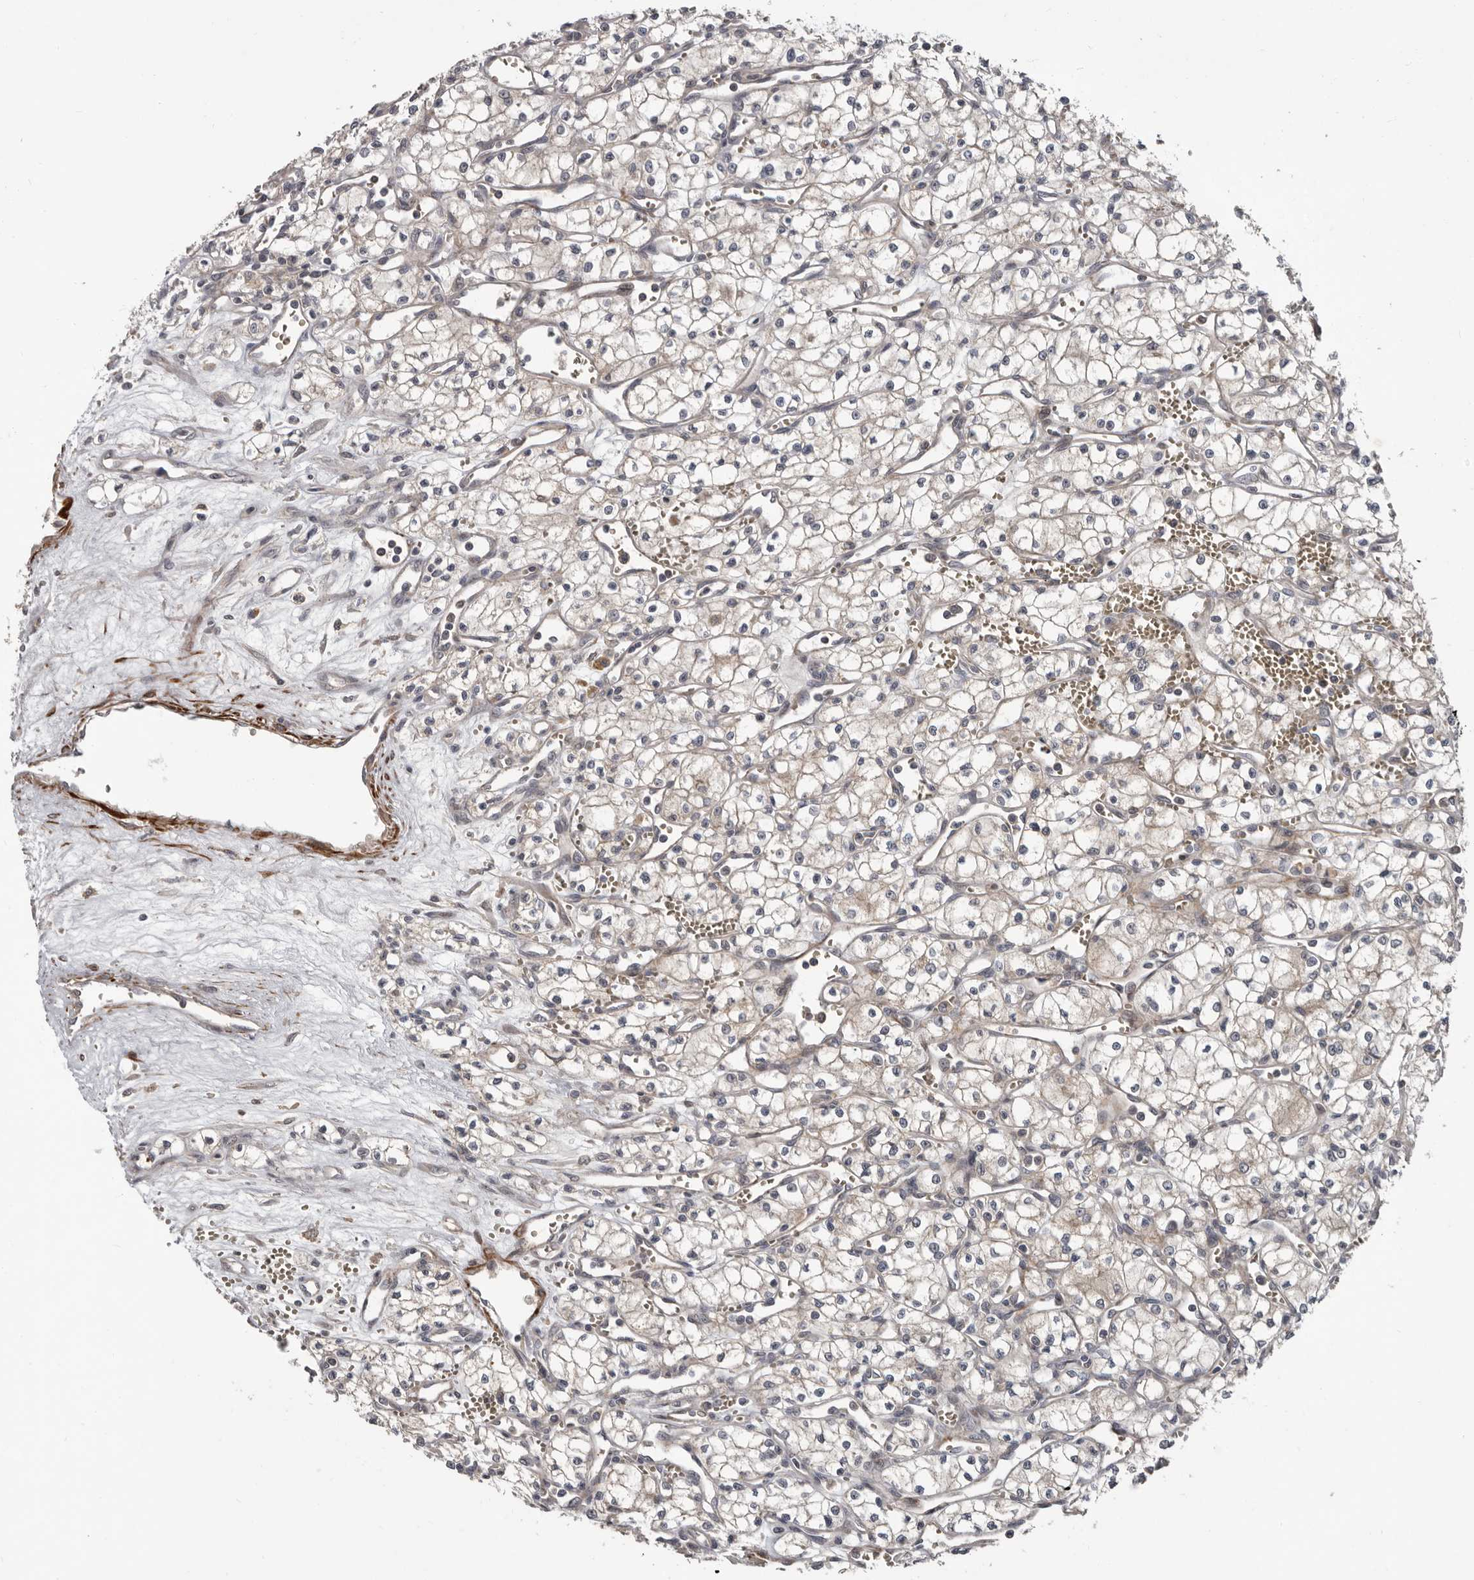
{"staining": {"intensity": "negative", "quantity": "none", "location": "none"}, "tissue": "renal cancer", "cell_type": "Tumor cells", "image_type": "cancer", "snomed": [{"axis": "morphology", "description": "Adenocarcinoma, NOS"}, {"axis": "topography", "description": "Kidney"}], "caption": "The IHC photomicrograph has no significant staining in tumor cells of renal adenocarcinoma tissue.", "gene": "FGFR4", "patient": {"sex": "male", "age": 59}}